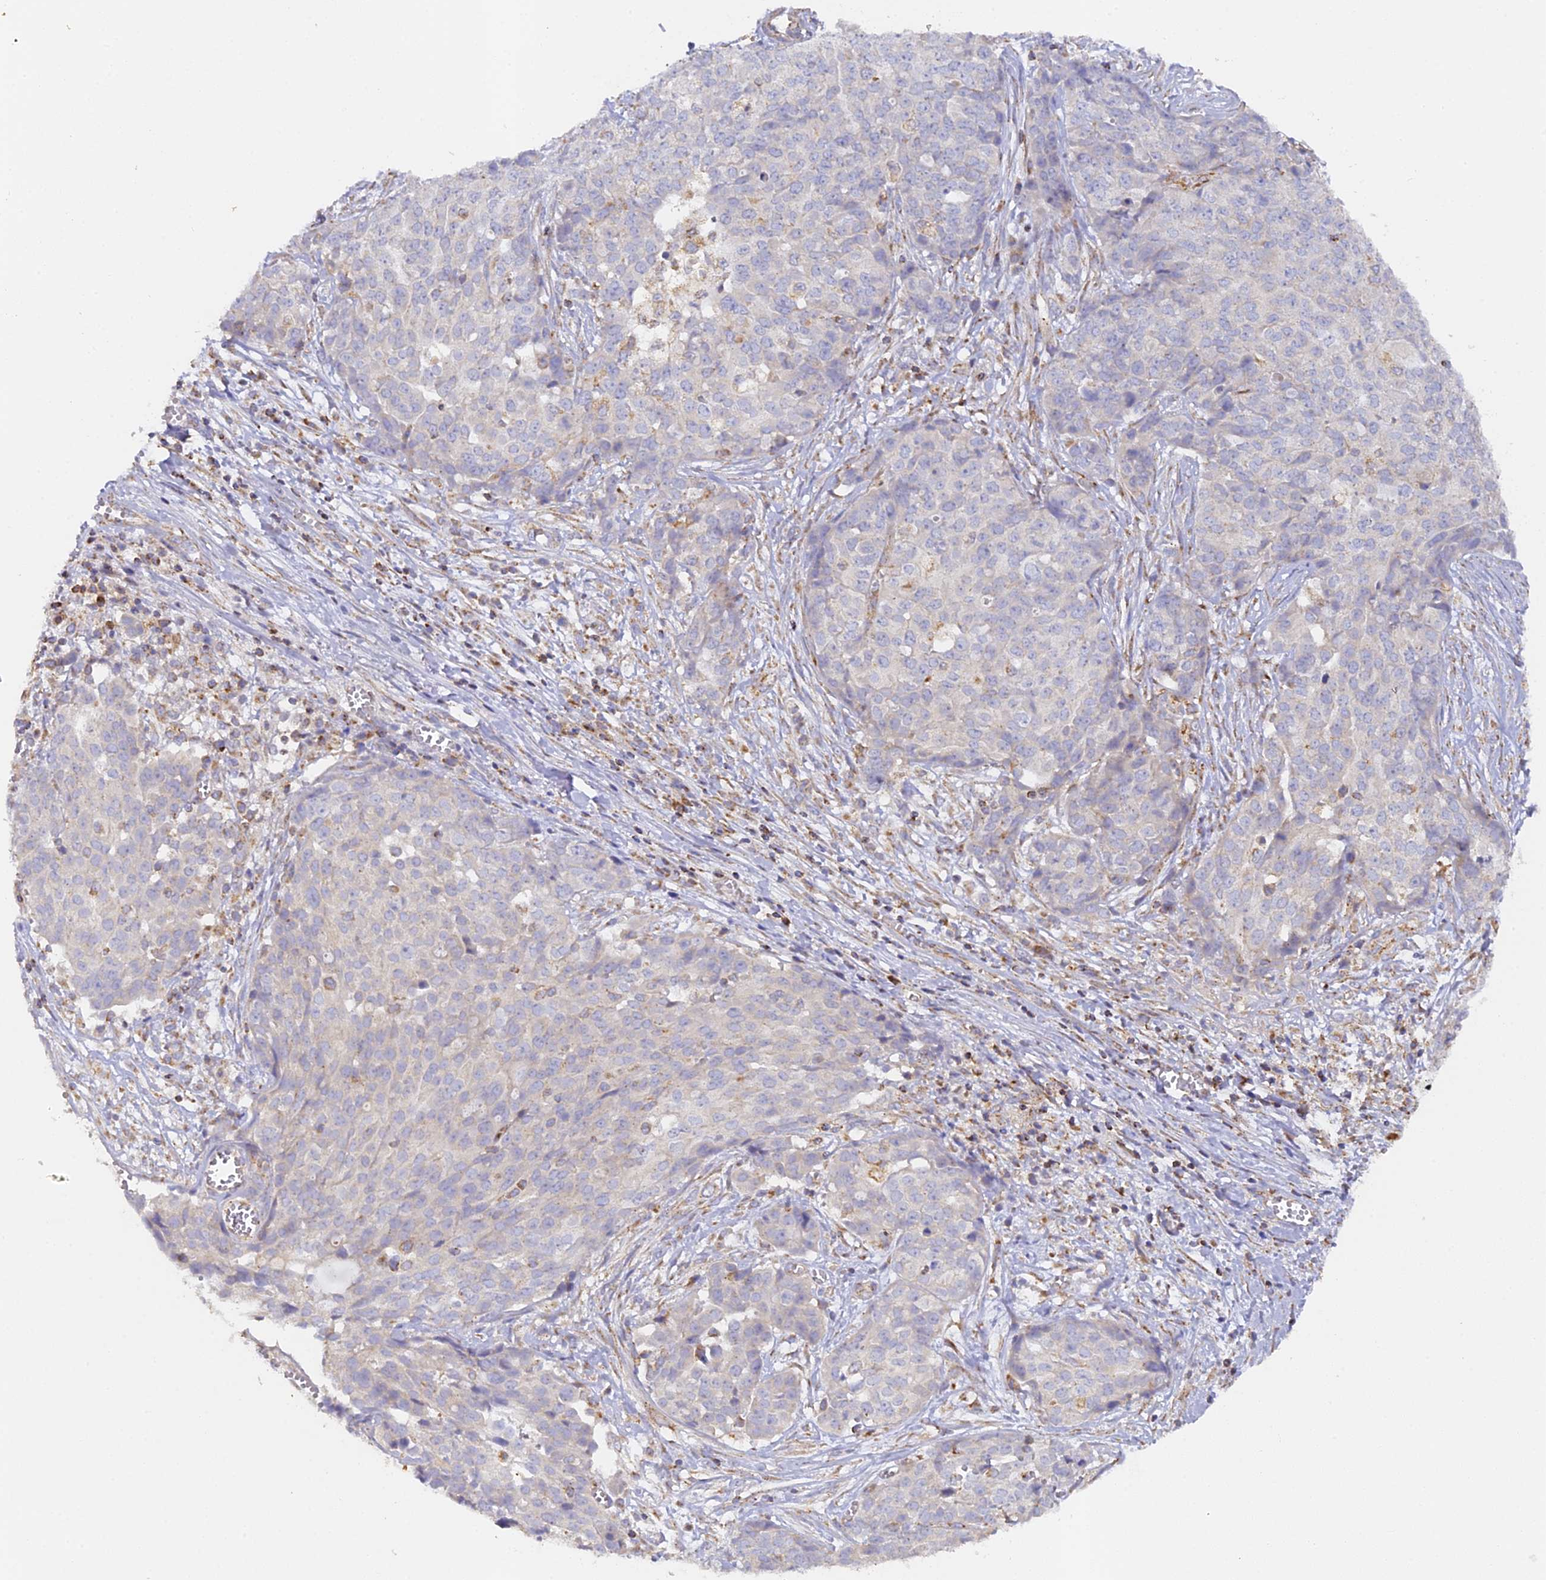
{"staining": {"intensity": "negative", "quantity": "none", "location": "none"}, "tissue": "ovarian cancer", "cell_type": "Tumor cells", "image_type": "cancer", "snomed": [{"axis": "morphology", "description": "Cystadenocarcinoma, serous, NOS"}, {"axis": "topography", "description": "Soft tissue"}, {"axis": "topography", "description": "Ovary"}], "caption": "DAB immunohistochemical staining of human ovarian cancer (serous cystadenocarcinoma) demonstrates no significant staining in tumor cells.", "gene": "DONSON", "patient": {"sex": "female", "age": 57}}